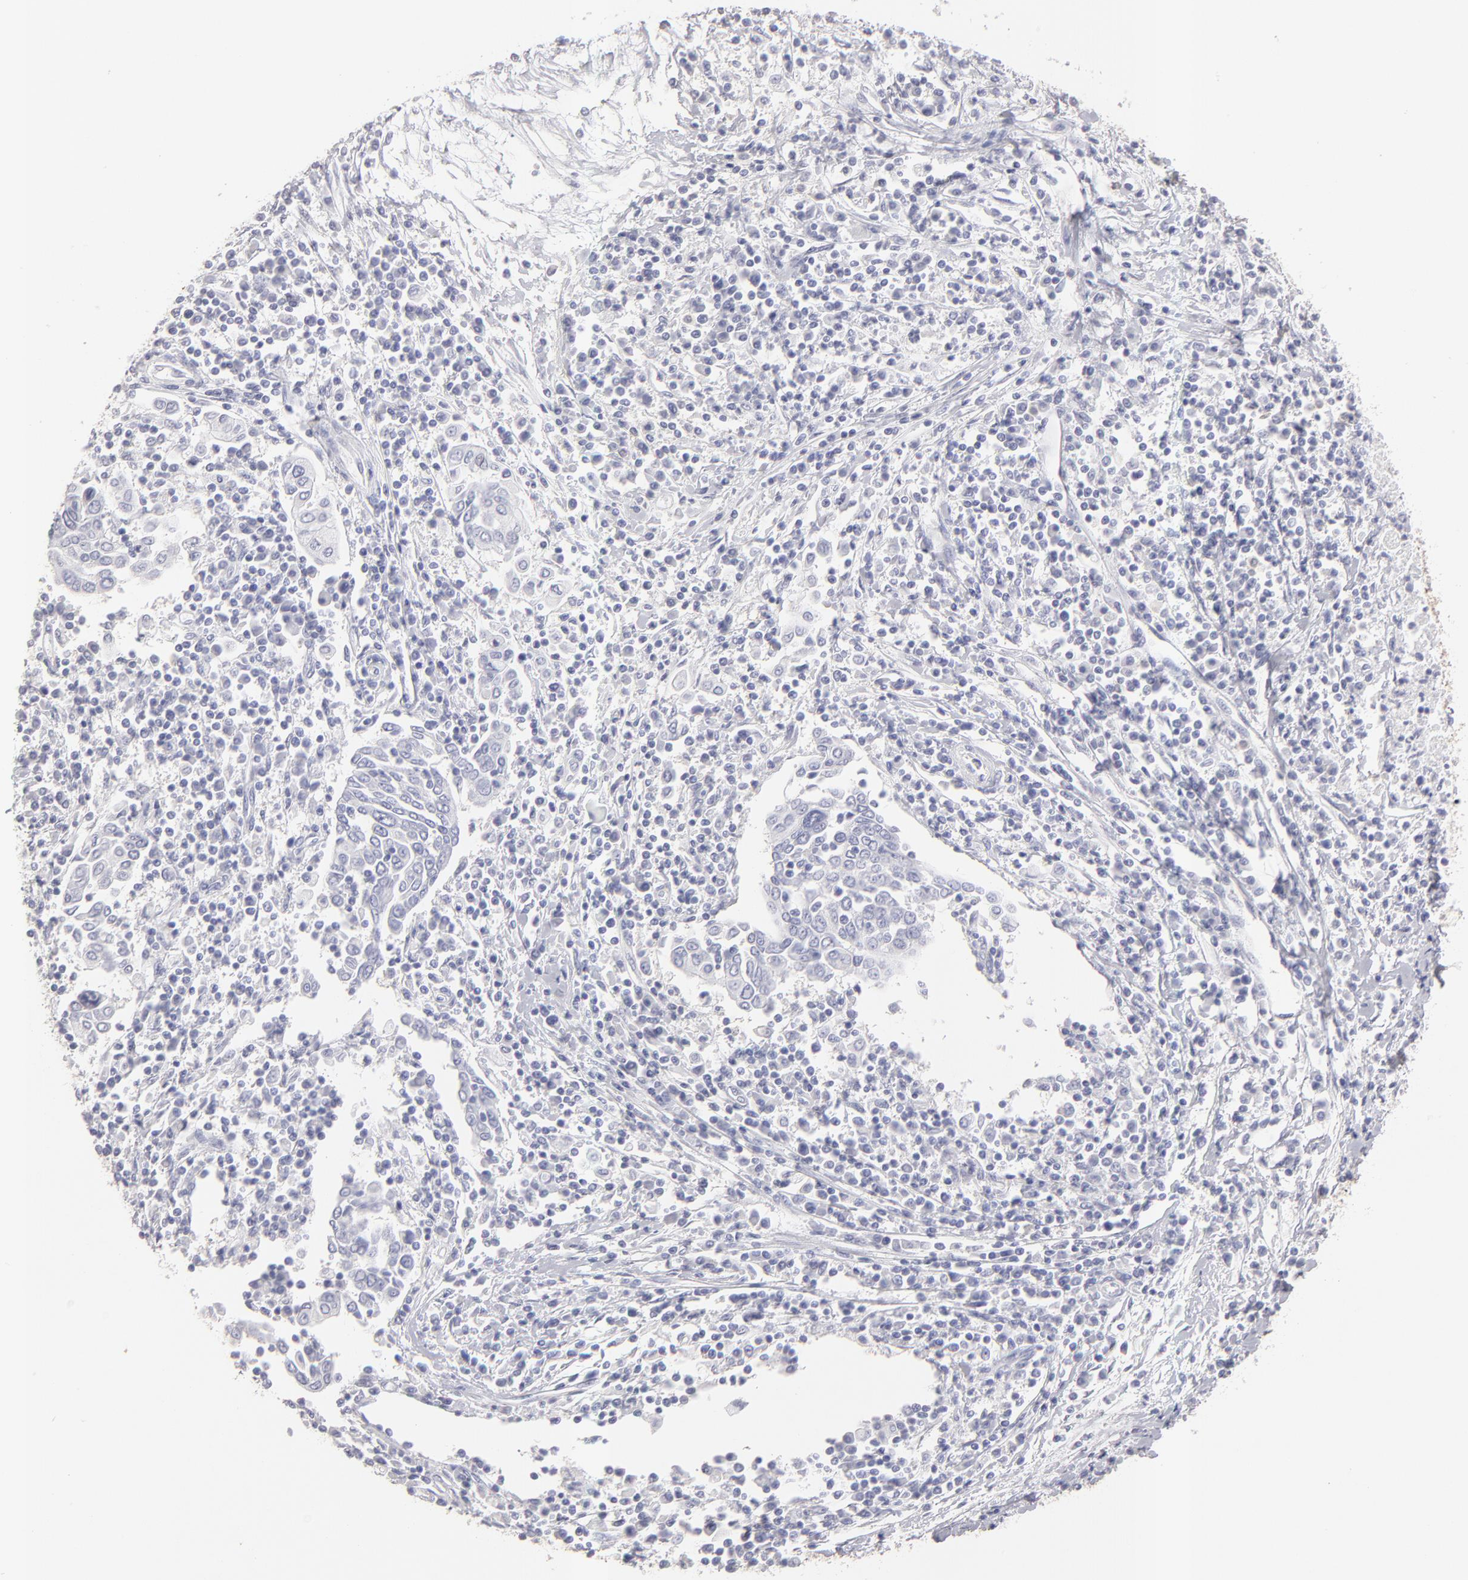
{"staining": {"intensity": "negative", "quantity": "none", "location": "none"}, "tissue": "cervical cancer", "cell_type": "Tumor cells", "image_type": "cancer", "snomed": [{"axis": "morphology", "description": "Squamous cell carcinoma, NOS"}, {"axis": "topography", "description": "Cervix"}], "caption": "Immunohistochemistry image of human cervical cancer stained for a protein (brown), which displays no positivity in tumor cells.", "gene": "ABCC4", "patient": {"sex": "female", "age": 40}}